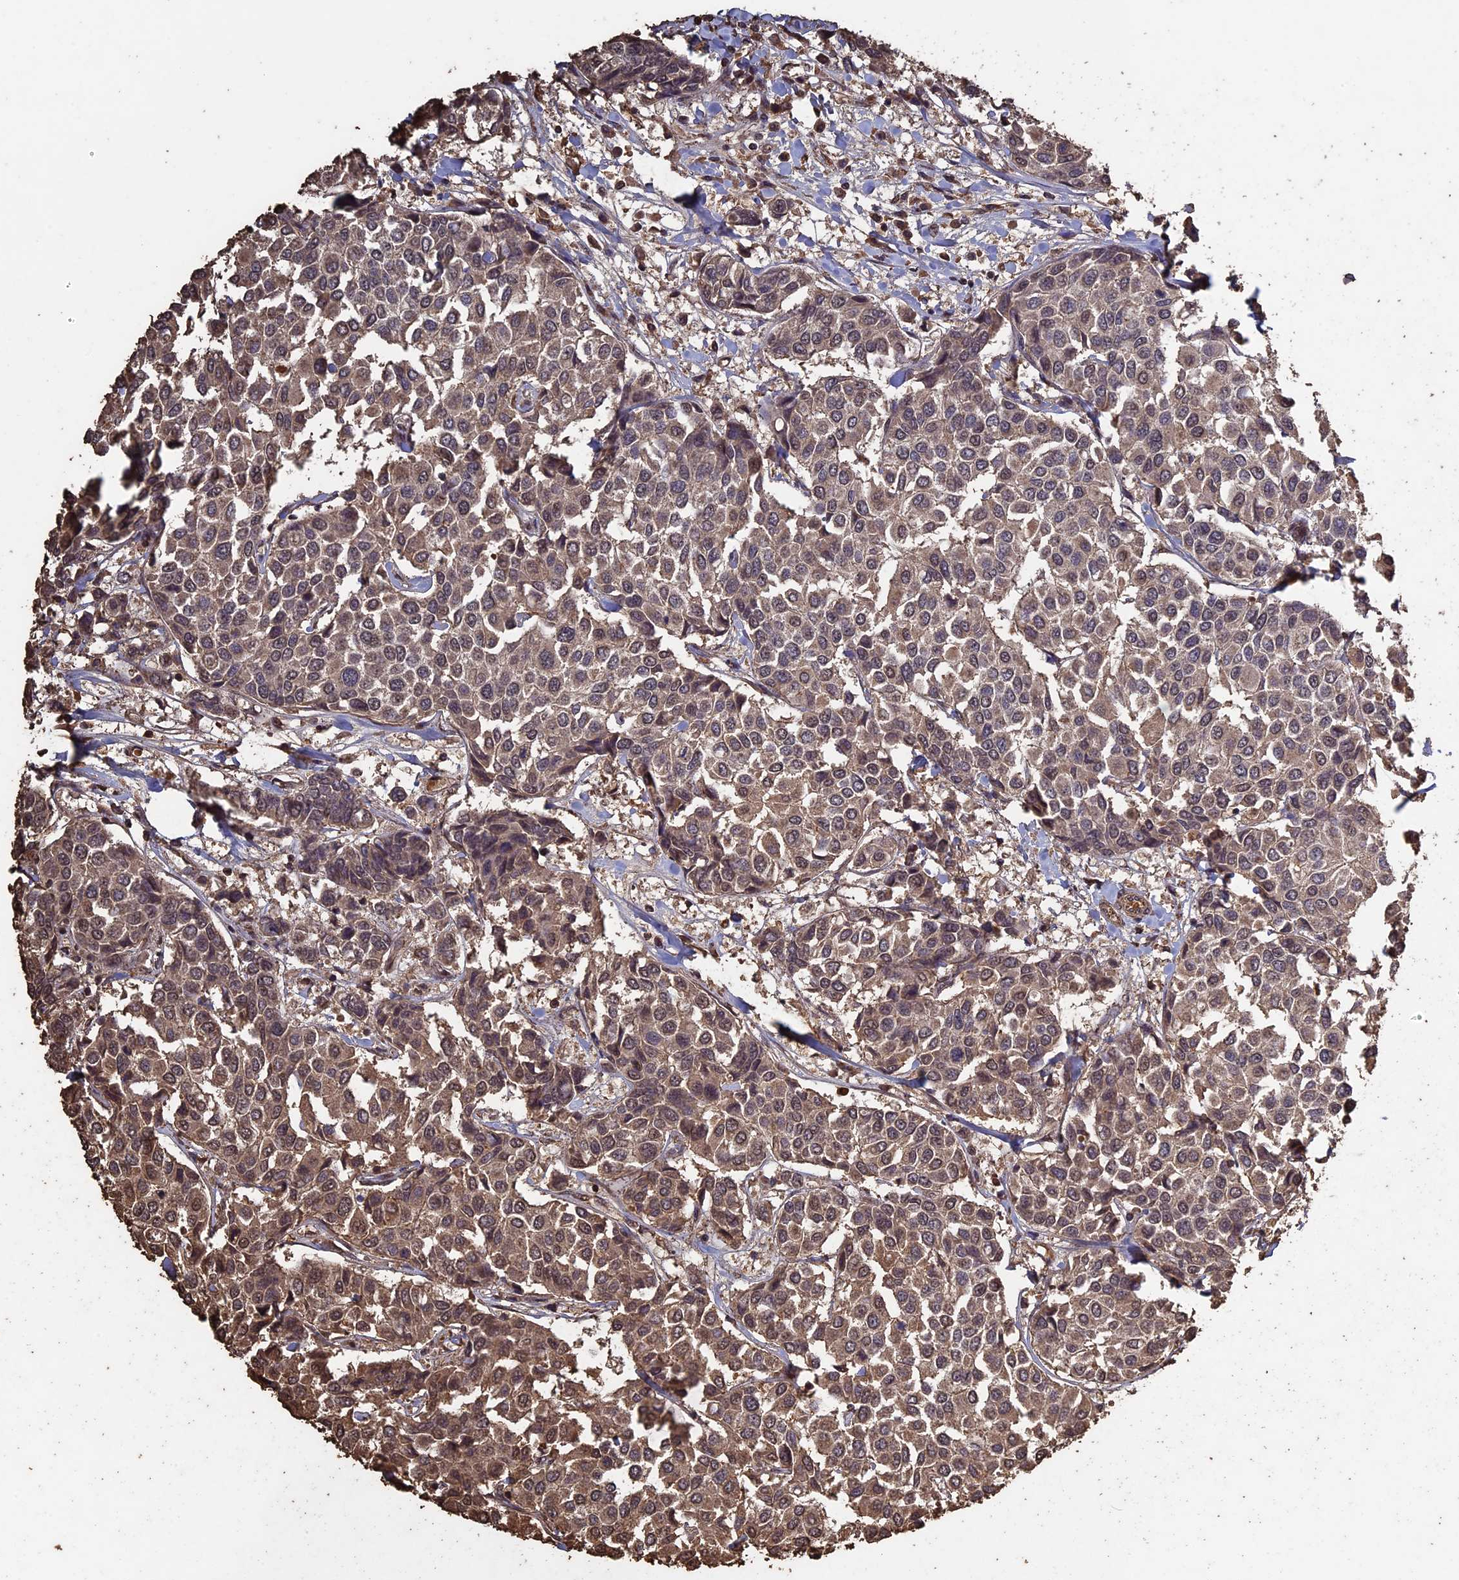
{"staining": {"intensity": "weak", "quantity": ">75%", "location": "cytoplasmic/membranous,nuclear"}, "tissue": "breast cancer", "cell_type": "Tumor cells", "image_type": "cancer", "snomed": [{"axis": "morphology", "description": "Duct carcinoma"}, {"axis": "topography", "description": "Breast"}], "caption": "A low amount of weak cytoplasmic/membranous and nuclear staining is identified in approximately >75% of tumor cells in breast infiltrating ductal carcinoma tissue.", "gene": "HUNK", "patient": {"sex": "female", "age": 55}}